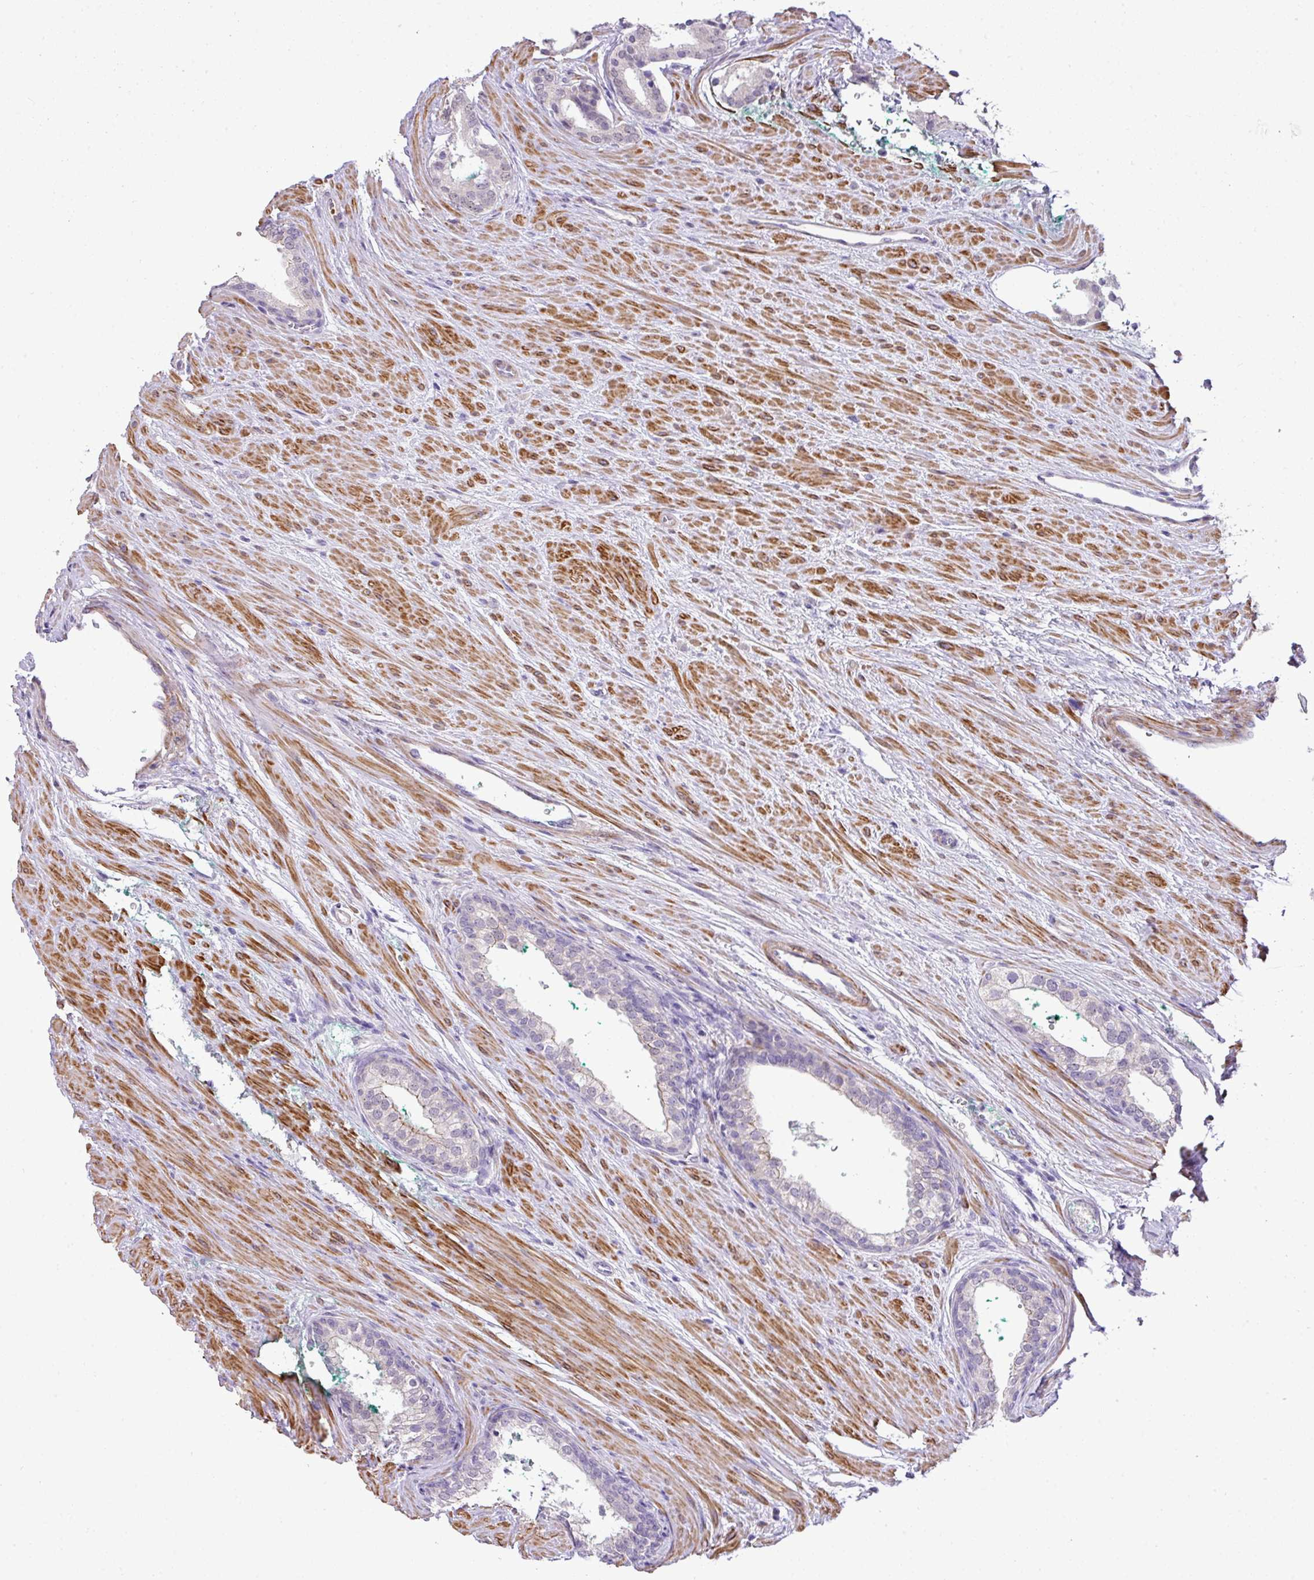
{"staining": {"intensity": "negative", "quantity": "none", "location": "none"}, "tissue": "prostate cancer", "cell_type": "Tumor cells", "image_type": "cancer", "snomed": [{"axis": "morphology", "description": "Adenocarcinoma, High grade"}, {"axis": "topography", "description": "Prostate"}], "caption": "High power microscopy image of an immunohistochemistry (IHC) histopathology image of prostate cancer, revealing no significant positivity in tumor cells. (IHC, brightfield microscopy, high magnification).", "gene": "DIP2A", "patient": {"sex": "male", "age": 60}}